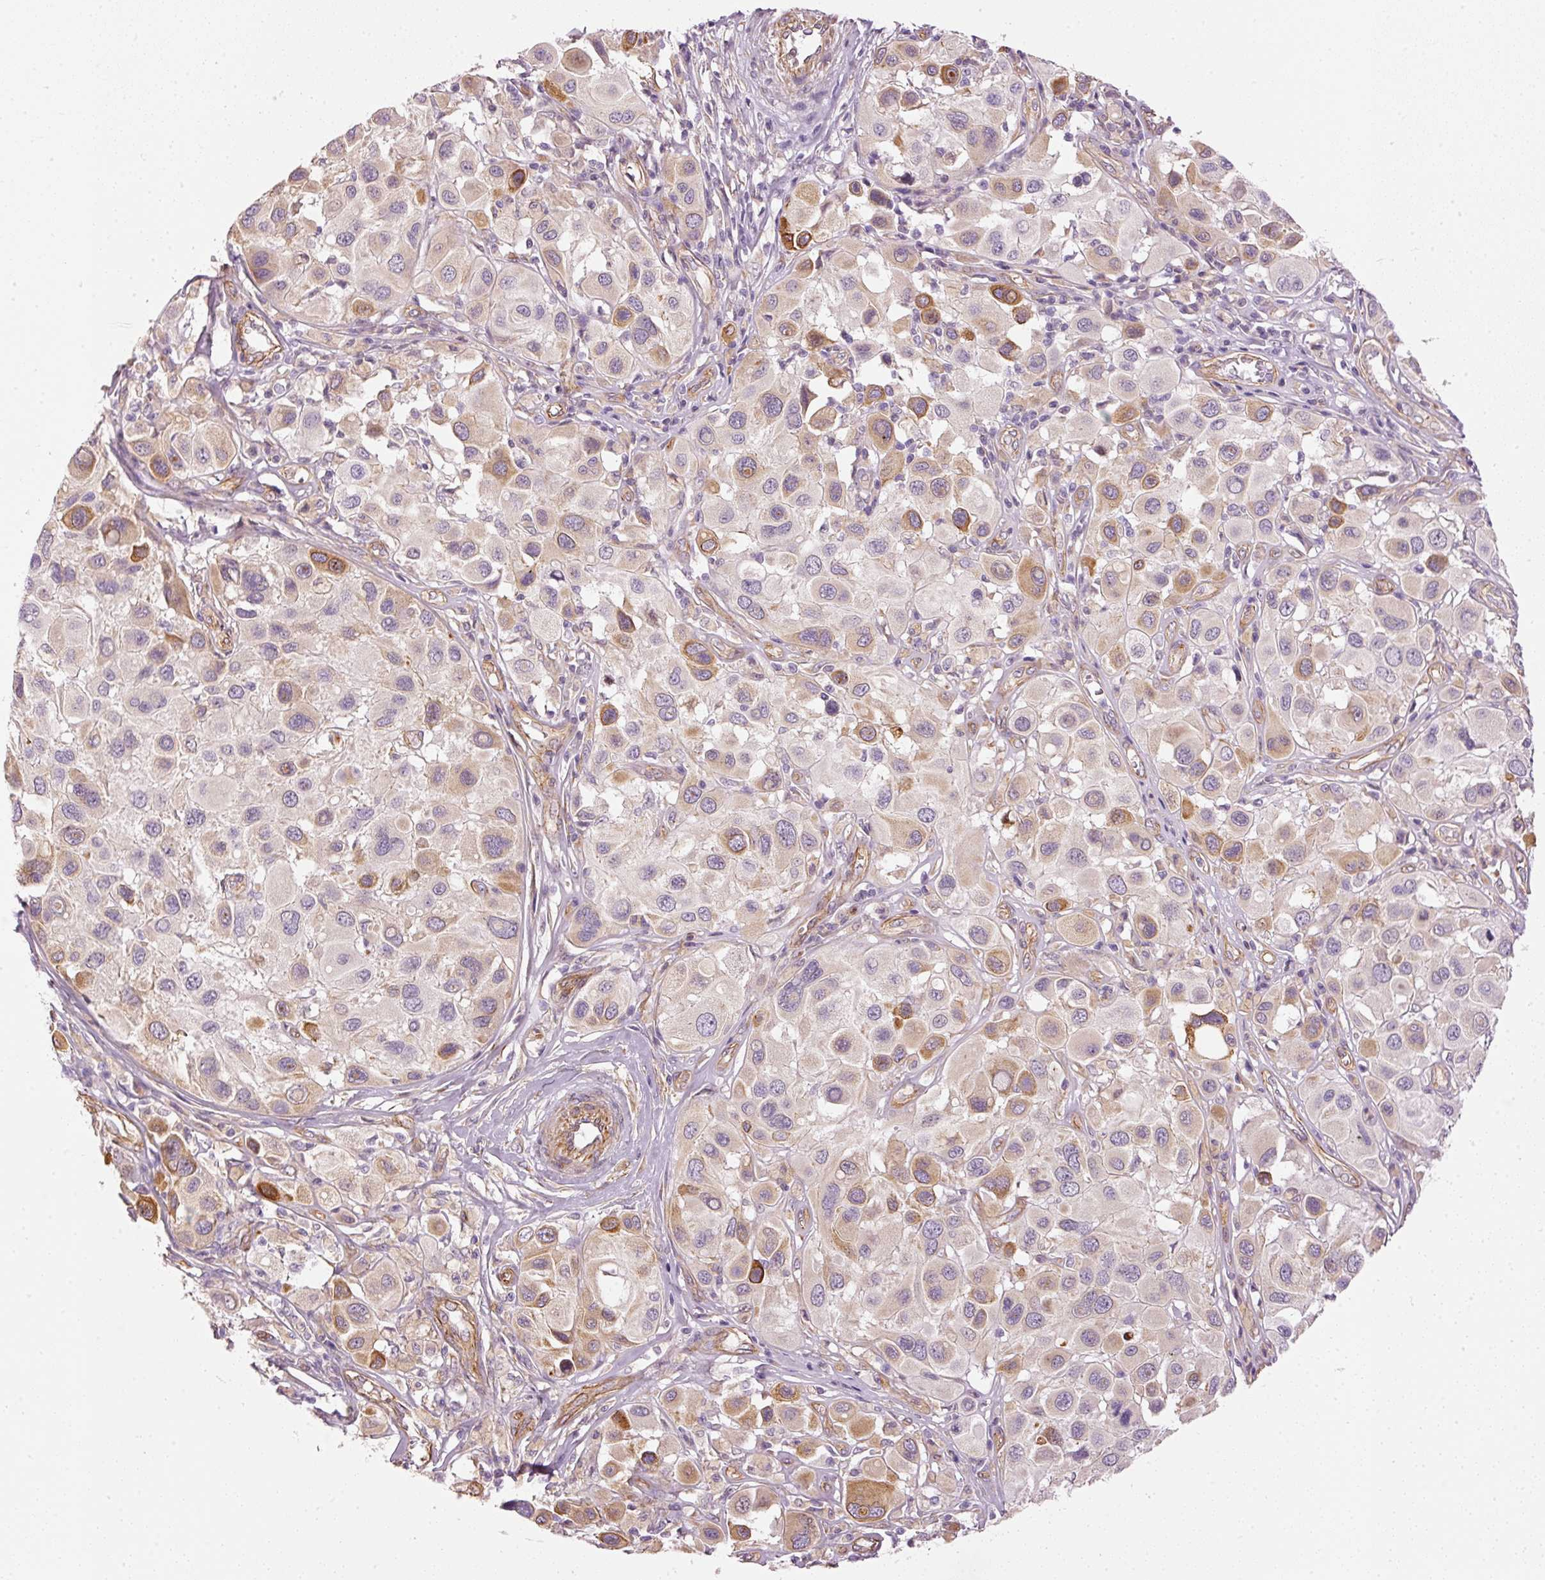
{"staining": {"intensity": "strong", "quantity": "<25%", "location": "cytoplasmic/membranous"}, "tissue": "melanoma", "cell_type": "Tumor cells", "image_type": "cancer", "snomed": [{"axis": "morphology", "description": "Malignant melanoma, Metastatic site"}, {"axis": "topography", "description": "Skin"}], "caption": "Melanoma was stained to show a protein in brown. There is medium levels of strong cytoplasmic/membranous staining in about <25% of tumor cells.", "gene": "OSR2", "patient": {"sex": "male", "age": 41}}